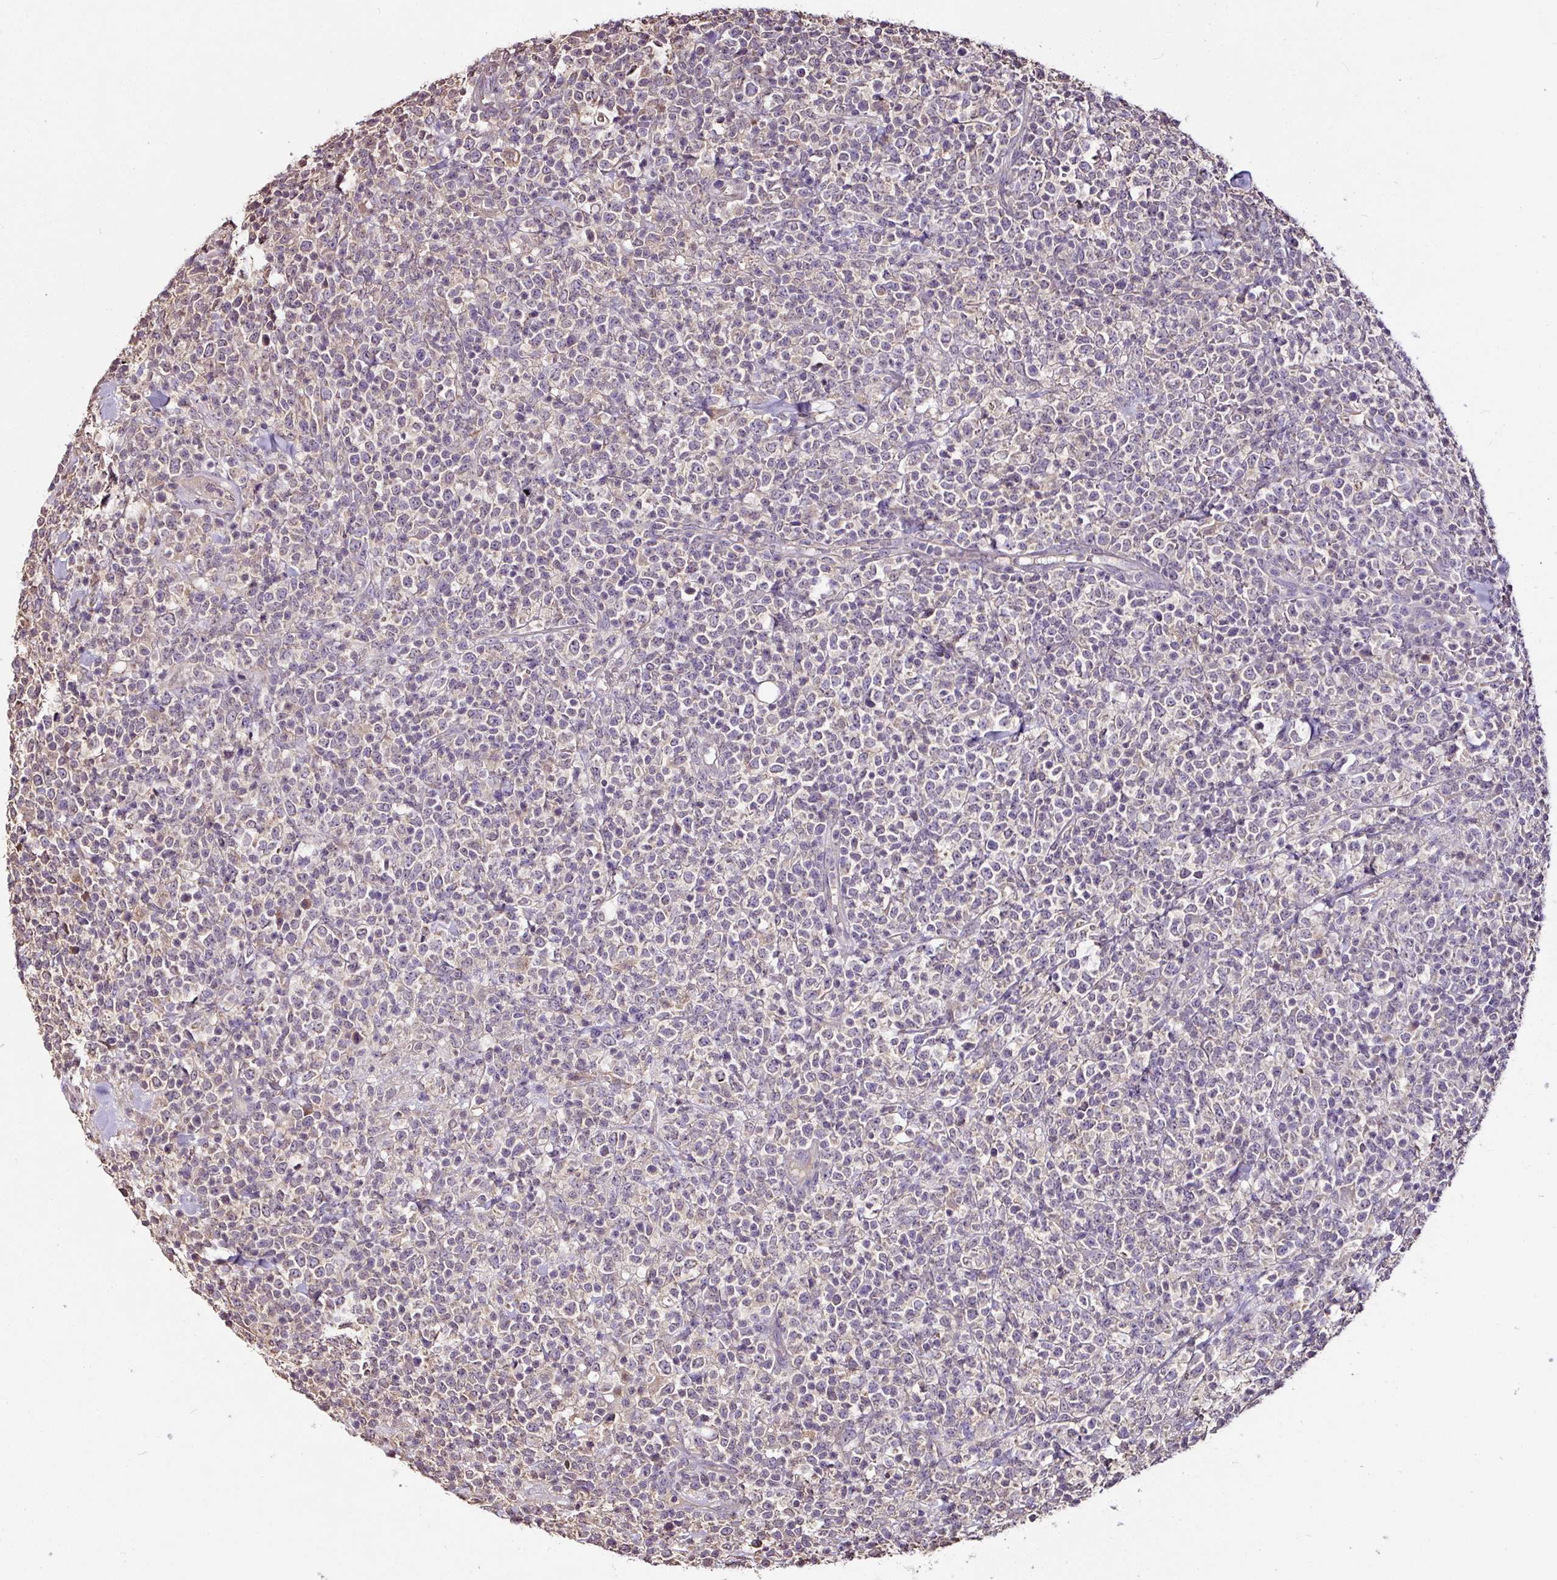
{"staining": {"intensity": "negative", "quantity": "none", "location": "none"}, "tissue": "lymphoma", "cell_type": "Tumor cells", "image_type": "cancer", "snomed": [{"axis": "morphology", "description": "Malignant lymphoma, non-Hodgkin's type, High grade"}, {"axis": "topography", "description": "Colon"}], "caption": "IHC photomicrograph of lymphoma stained for a protein (brown), which exhibits no positivity in tumor cells.", "gene": "RPL38", "patient": {"sex": "female", "age": 53}}